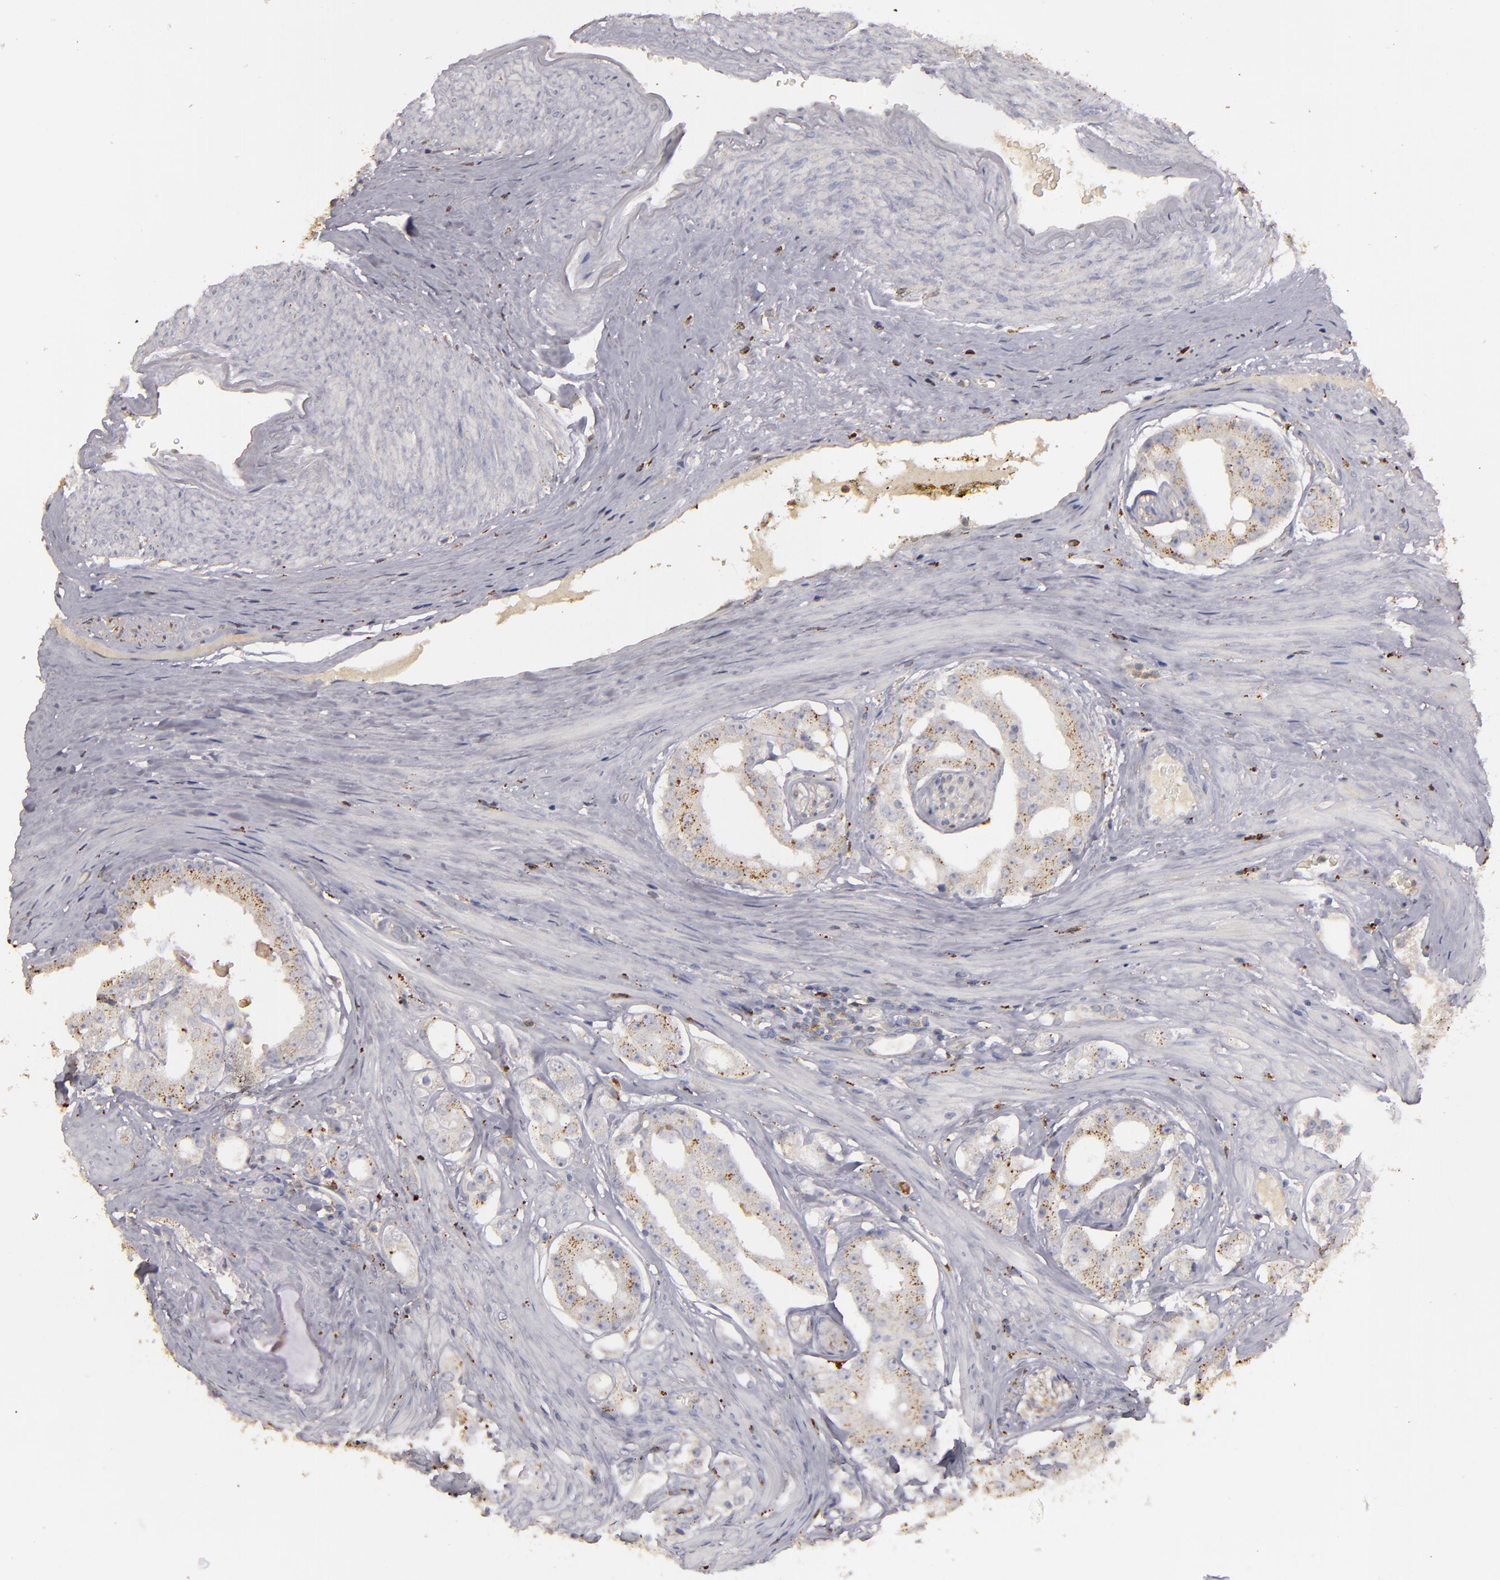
{"staining": {"intensity": "moderate", "quantity": "25%-75%", "location": "cytoplasmic/membranous"}, "tissue": "prostate cancer", "cell_type": "Tumor cells", "image_type": "cancer", "snomed": [{"axis": "morphology", "description": "Adenocarcinoma, High grade"}, {"axis": "topography", "description": "Prostate"}], "caption": "This photomicrograph exhibits prostate cancer (adenocarcinoma (high-grade)) stained with immunohistochemistry to label a protein in brown. The cytoplasmic/membranous of tumor cells show moderate positivity for the protein. Nuclei are counter-stained blue.", "gene": "TRAF1", "patient": {"sex": "male", "age": 68}}